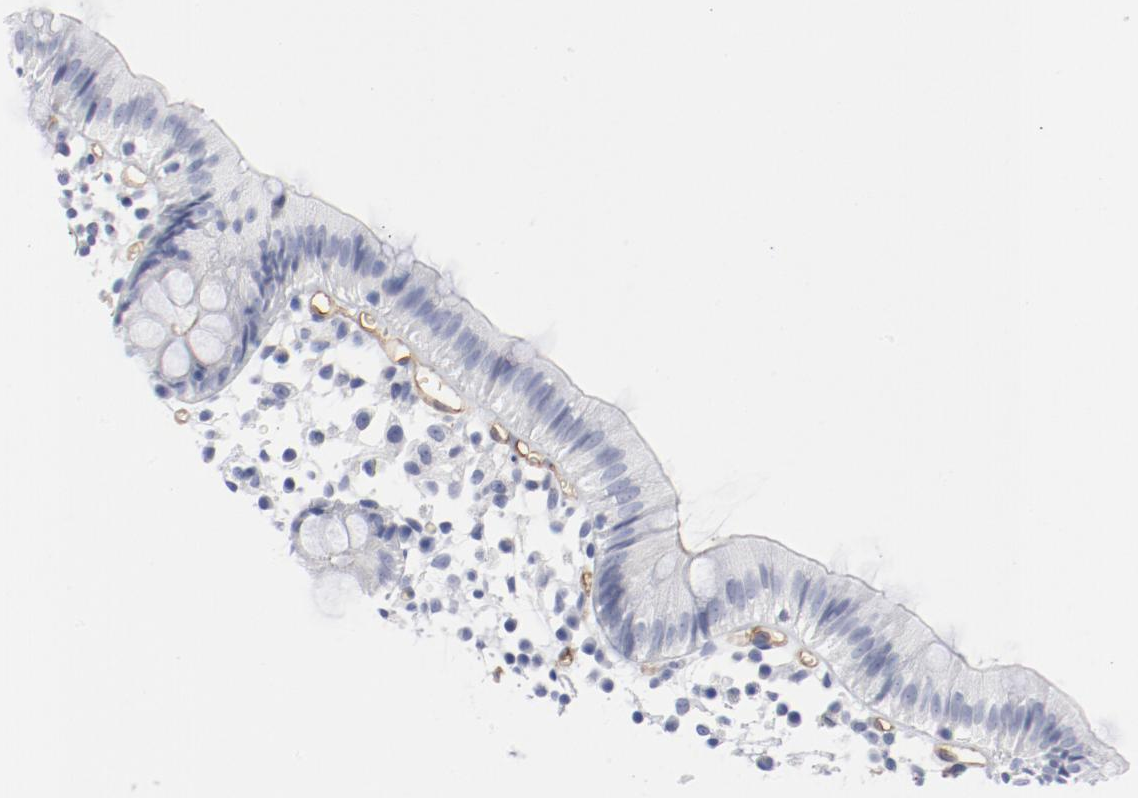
{"staining": {"intensity": "moderate", "quantity": ">75%", "location": "cytoplasmic/membranous"}, "tissue": "colon", "cell_type": "Endothelial cells", "image_type": "normal", "snomed": [{"axis": "morphology", "description": "Normal tissue, NOS"}, {"axis": "topography", "description": "Colon"}], "caption": "The immunohistochemical stain labels moderate cytoplasmic/membranous expression in endothelial cells of unremarkable colon.", "gene": "SHANK3", "patient": {"sex": "male", "age": 14}}